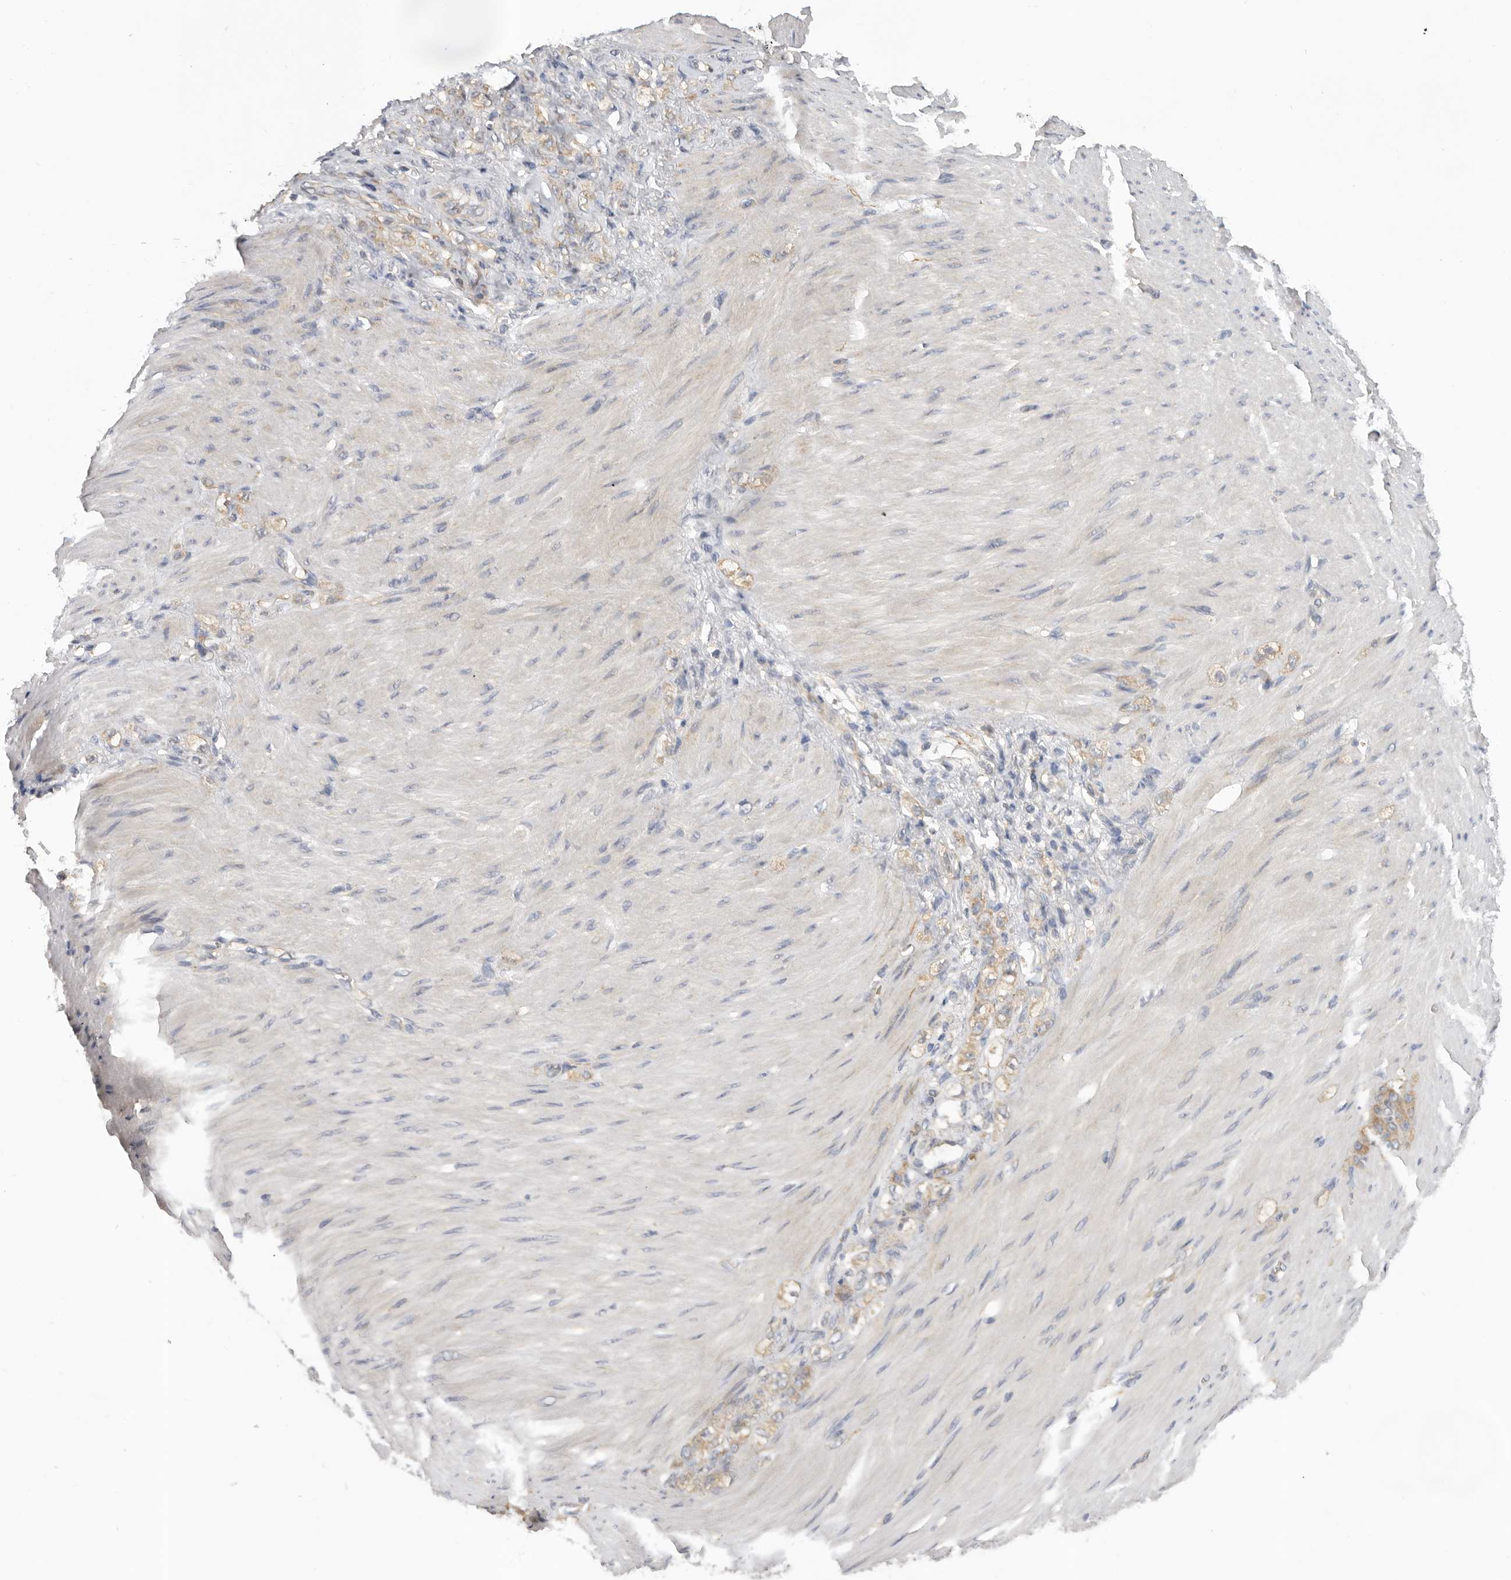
{"staining": {"intensity": "moderate", "quantity": ">75%", "location": "cytoplasmic/membranous"}, "tissue": "stomach cancer", "cell_type": "Tumor cells", "image_type": "cancer", "snomed": [{"axis": "morphology", "description": "Normal tissue, NOS"}, {"axis": "morphology", "description": "Adenocarcinoma, NOS"}, {"axis": "topography", "description": "Stomach"}], "caption": "Stomach adenocarcinoma was stained to show a protein in brown. There is medium levels of moderate cytoplasmic/membranous staining in approximately >75% of tumor cells.", "gene": "PPP1R42", "patient": {"sex": "male", "age": 82}}